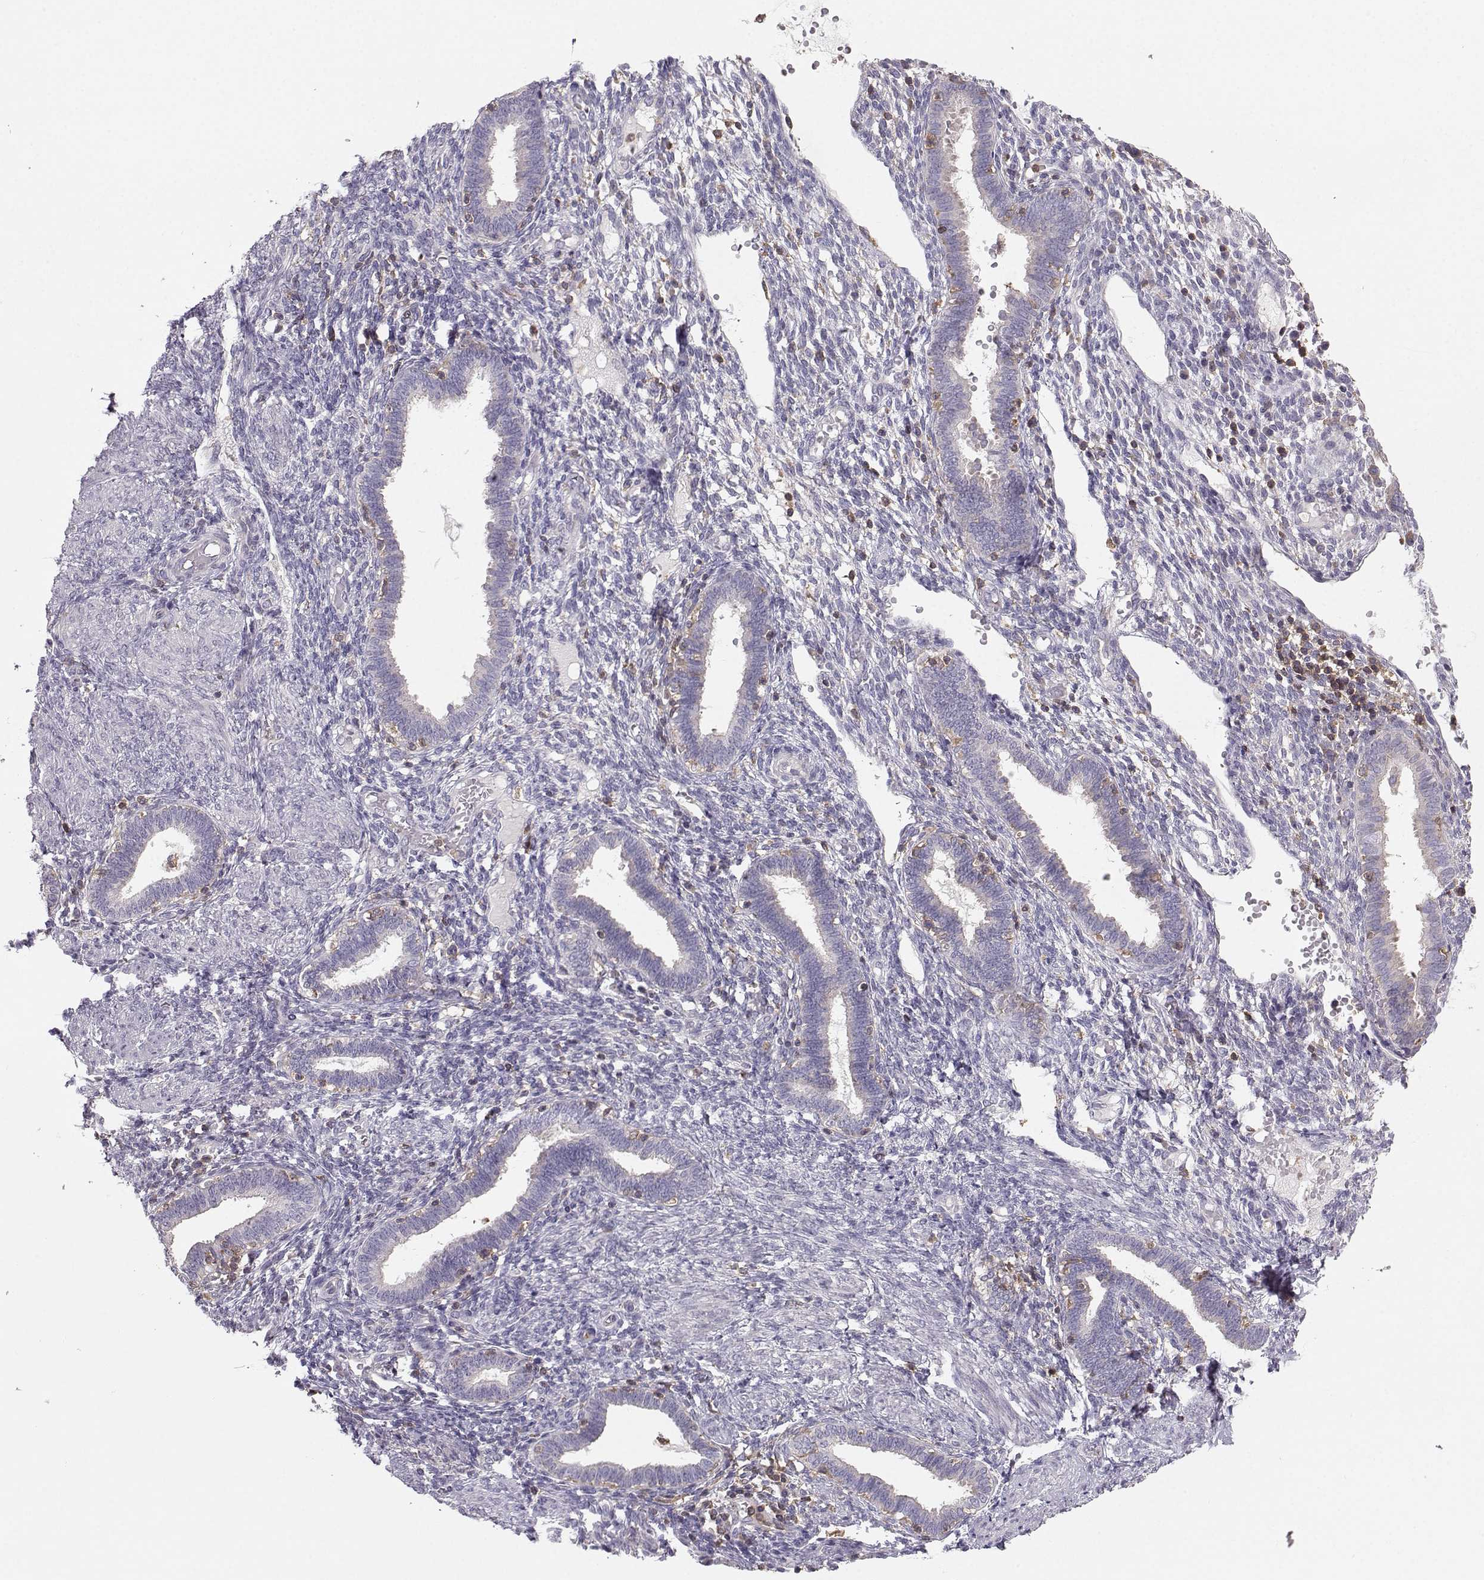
{"staining": {"intensity": "negative", "quantity": "none", "location": "none"}, "tissue": "endometrium", "cell_type": "Cells in endometrial stroma", "image_type": "normal", "snomed": [{"axis": "morphology", "description": "Normal tissue, NOS"}, {"axis": "topography", "description": "Endometrium"}], "caption": "This micrograph is of benign endometrium stained with immunohistochemistry (IHC) to label a protein in brown with the nuclei are counter-stained blue. There is no staining in cells in endometrial stroma.", "gene": "ZBTB32", "patient": {"sex": "female", "age": 42}}